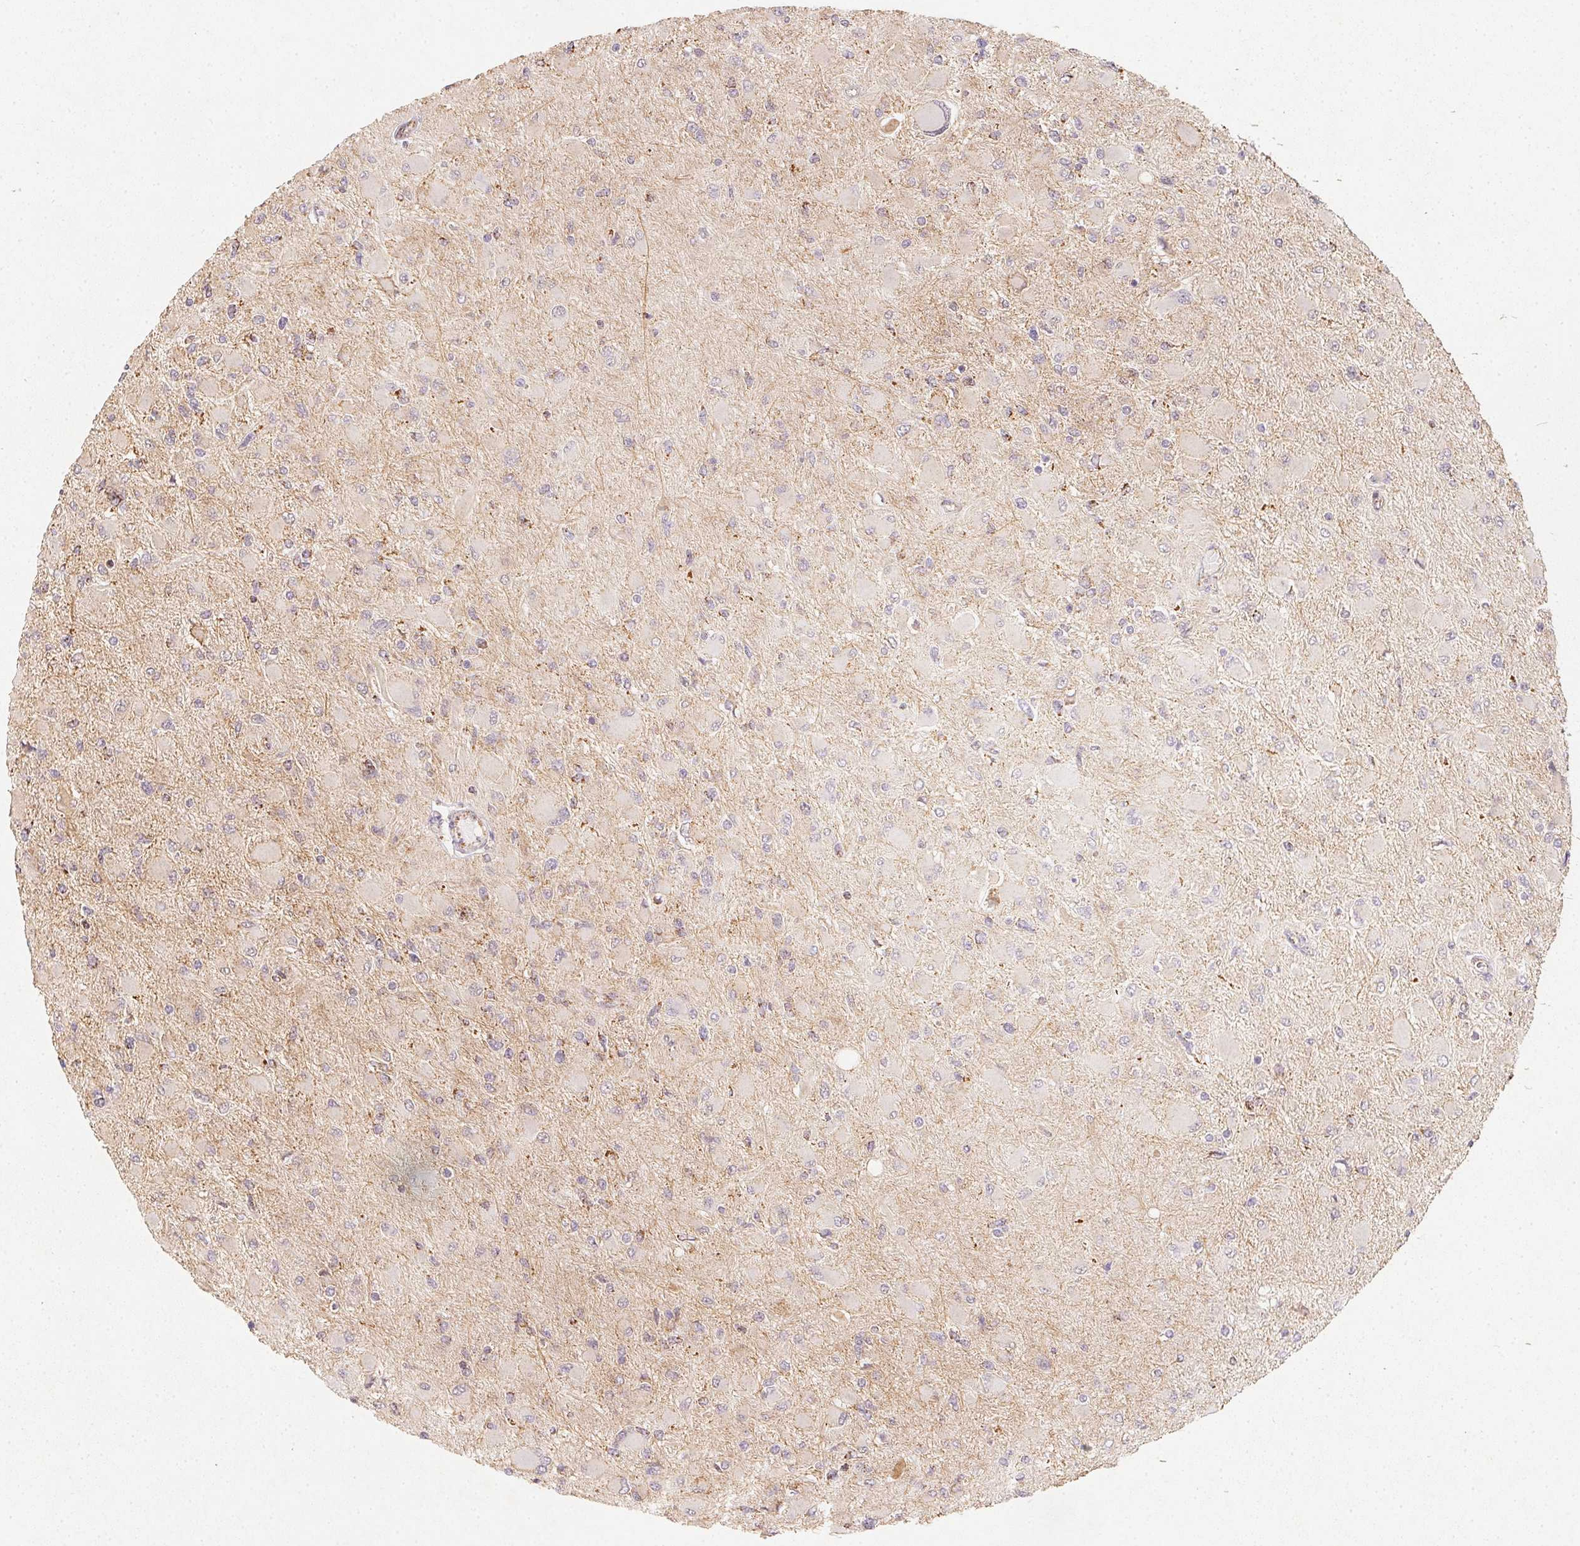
{"staining": {"intensity": "negative", "quantity": "none", "location": "none"}, "tissue": "glioma", "cell_type": "Tumor cells", "image_type": "cancer", "snomed": [{"axis": "morphology", "description": "Glioma, malignant, High grade"}, {"axis": "topography", "description": "Cerebral cortex"}], "caption": "This is an immunohistochemistry (IHC) micrograph of human glioma. There is no staining in tumor cells.", "gene": "NDUFS6", "patient": {"sex": "female", "age": 36}}